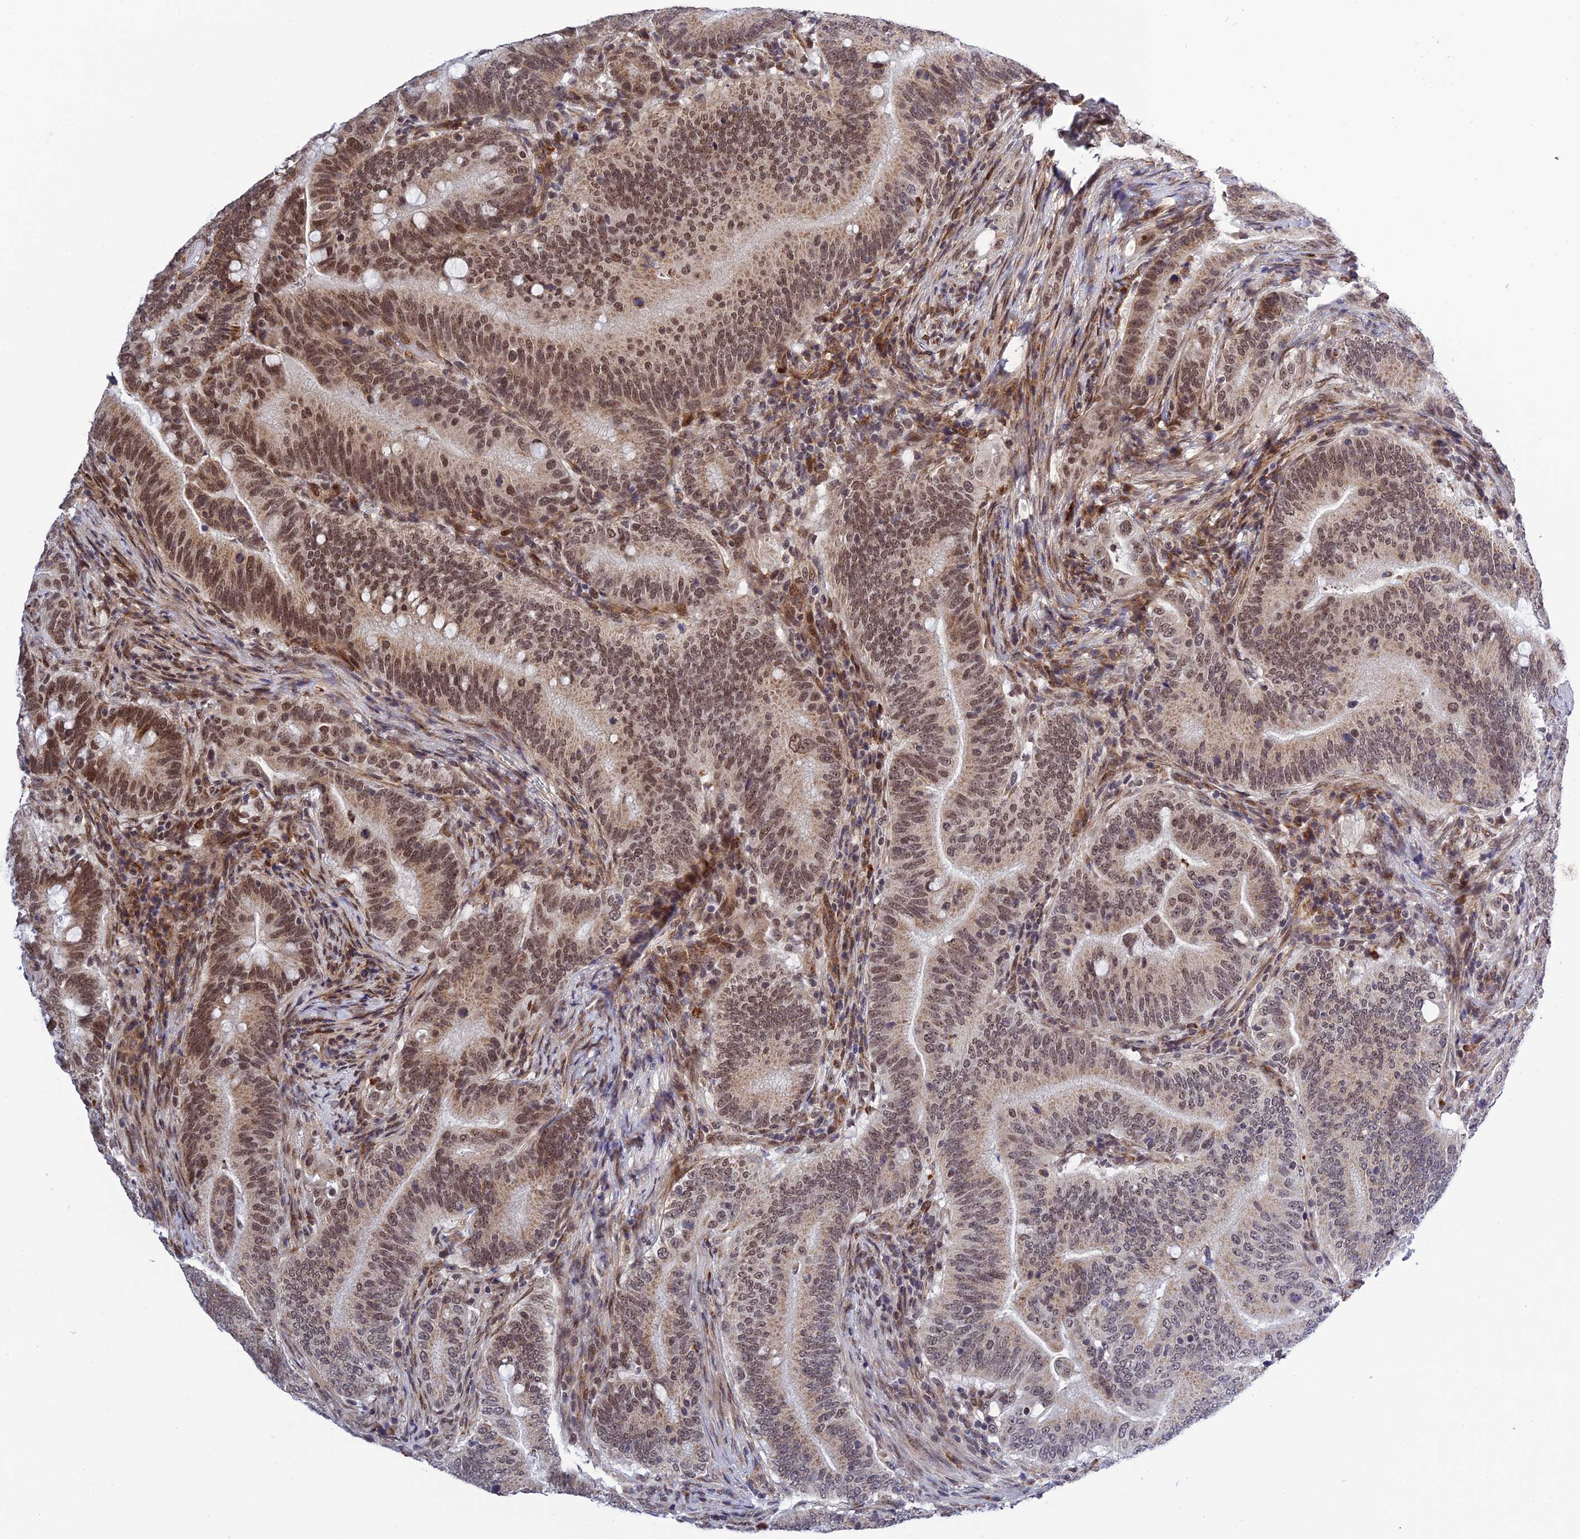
{"staining": {"intensity": "moderate", "quantity": ">75%", "location": "cytoplasmic/membranous,nuclear"}, "tissue": "colorectal cancer", "cell_type": "Tumor cells", "image_type": "cancer", "snomed": [{"axis": "morphology", "description": "Adenocarcinoma, NOS"}, {"axis": "topography", "description": "Colon"}], "caption": "This histopathology image shows adenocarcinoma (colorectal) stained with immunohistochemistry (IHC) to label a protein in brown. The cytoplasmic/membranous and nuclear of tumor cells show moderate positivity for the protein. Nuclei are counter-stained blue.", "gene": "REXO1", "patient": {"sex": "female", "age": 66}}